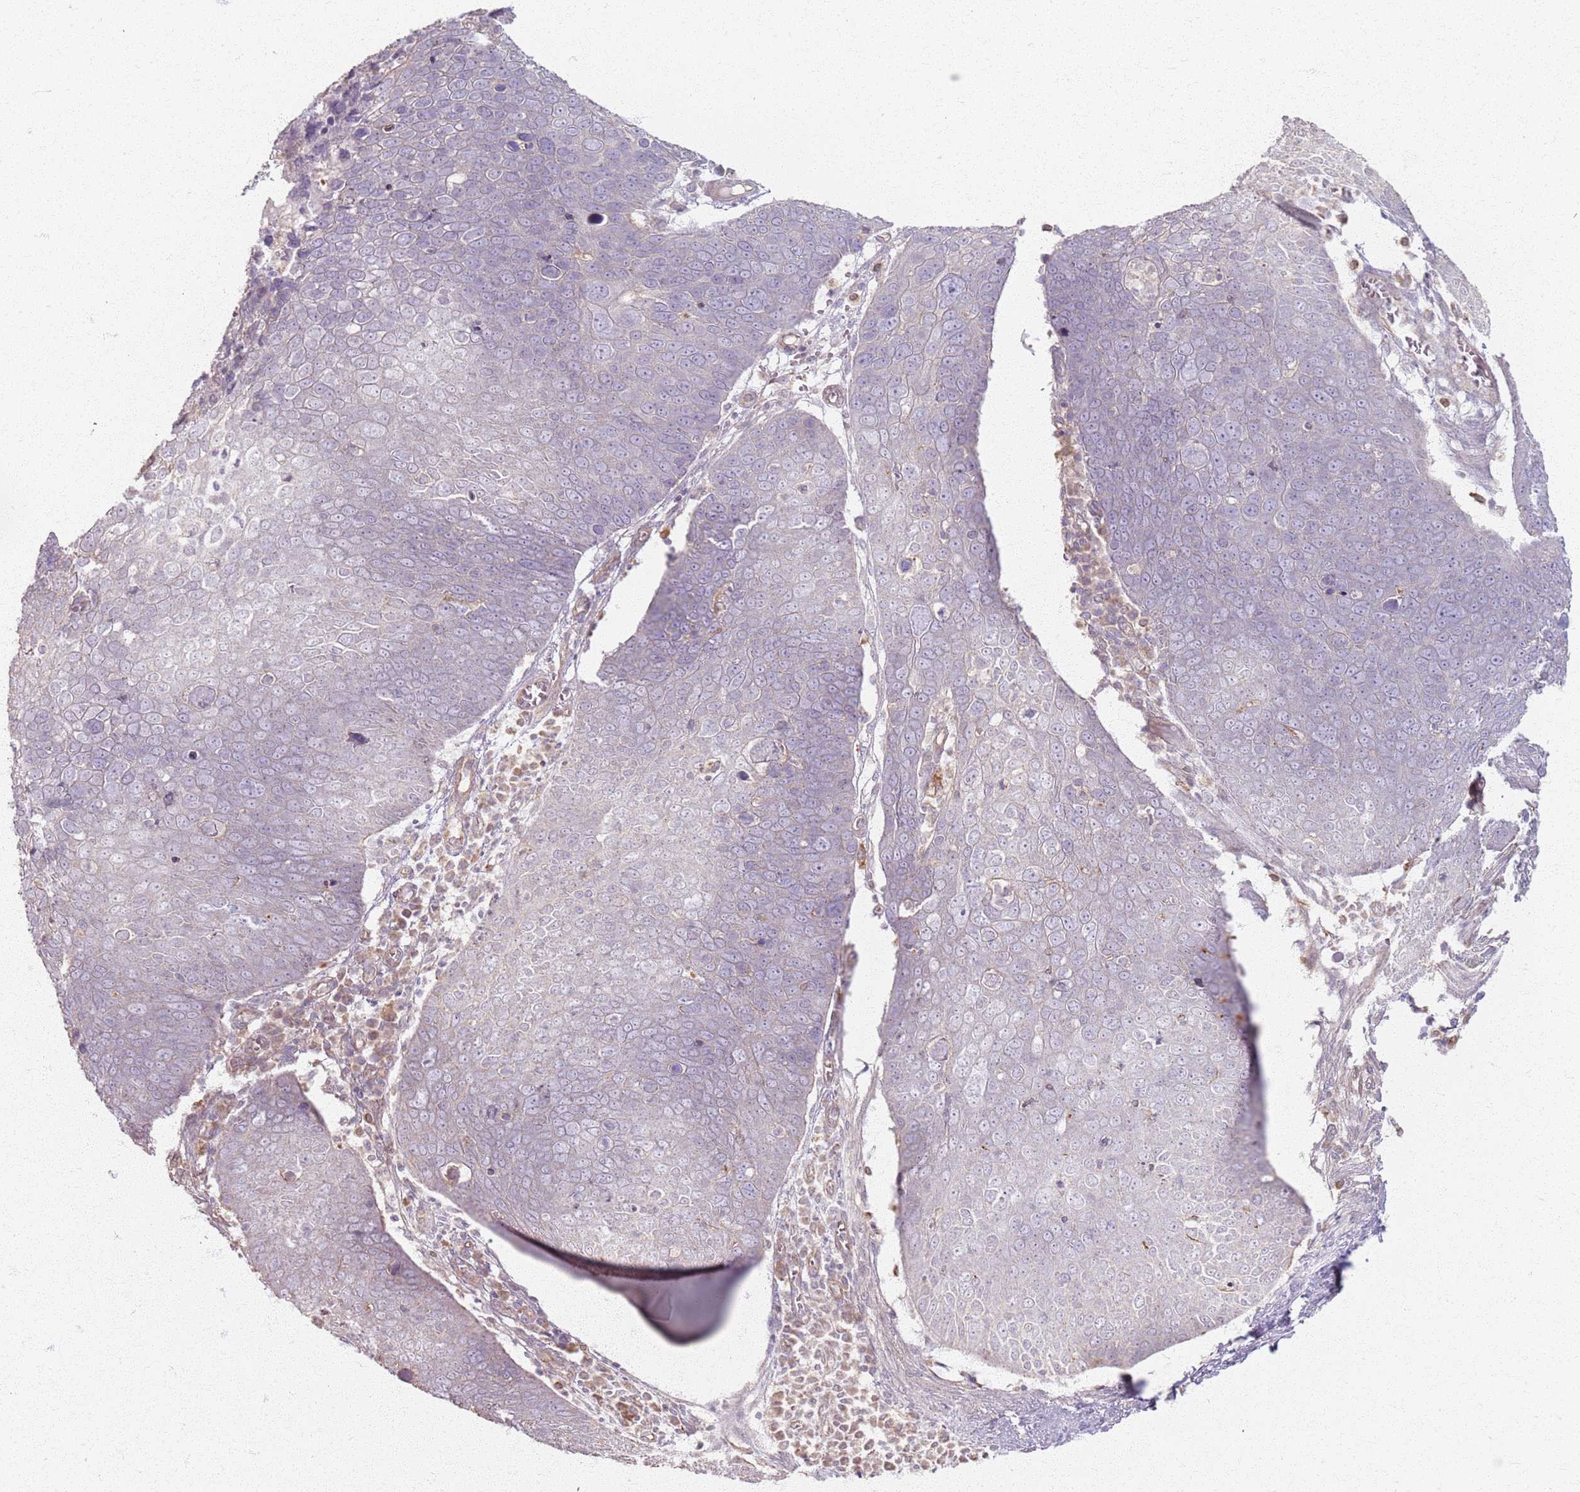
{"staining": {"intensity": "negative", "quantity": "none", "location": "none"}, "tissue": "skin cancer", "cell_type": "Tumor cells", "image_type": "cancer", "snomed": [{"axis": "morphology", "description": "Squamous cell carcinoma, NOS"}, {"axis": "topography", "description": "Skin"}], "caption": "An image of skin squamous cell carcinoma stained for a protein demonstrates no brown staining in tumor cells.", "gene": "KCNA5", "patient": {"sex": "male", "age": 71}}